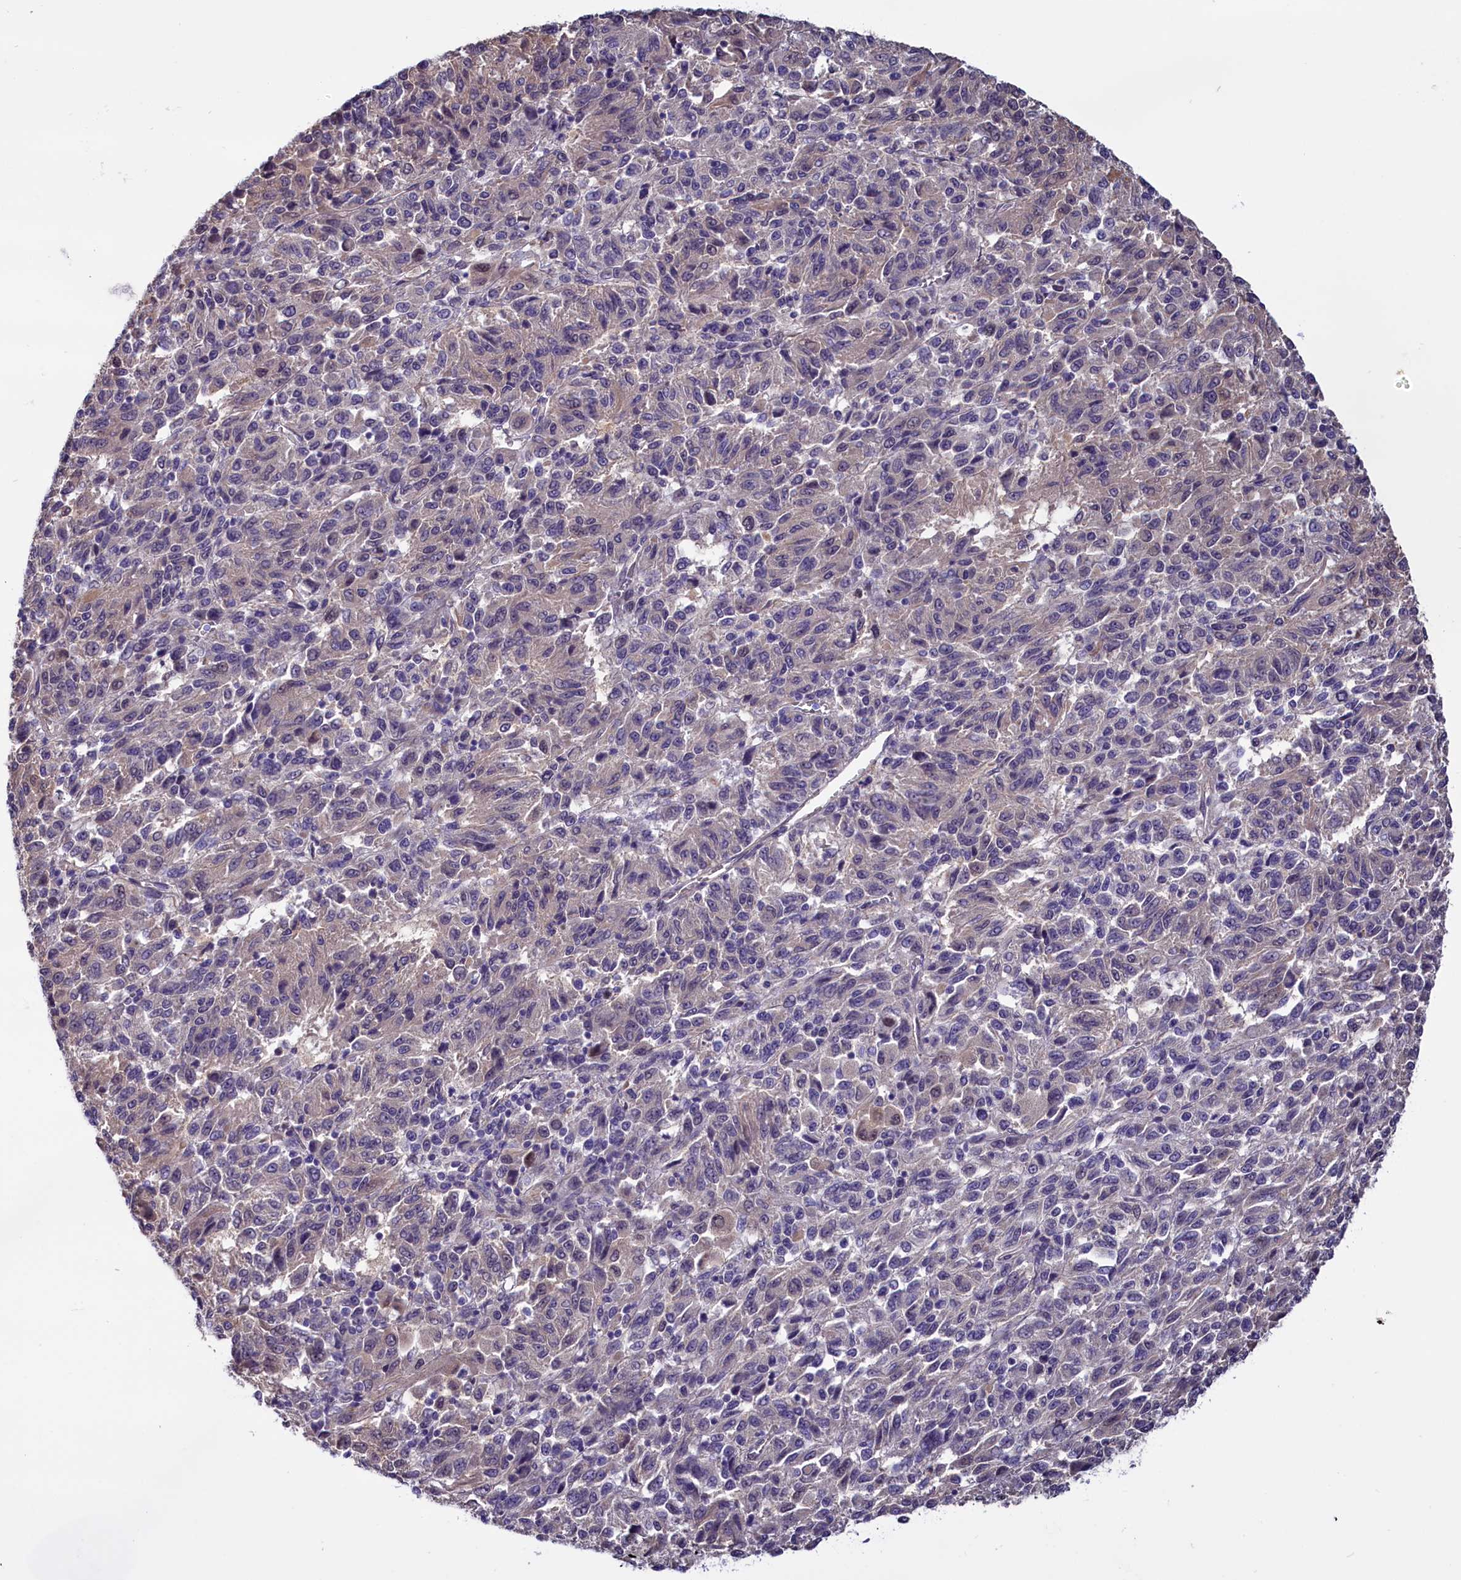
{"staining": {"intensity": "negative", "quantity": "none", "location": "none"}, "tissue": "melanoma", "cell_type": "Tumor cells", "image_type": "cancer", "snomed": [{"axis": "morphology", "description": "Malignant melanoma, Metastatic site"}, {"axis": "topography", "description": "Lung"}], "caption": "This histopathology image is of melanoma stained with IHC to label a protein in brown with the nuclei are counter-stained blue. There is no positivity in tumor cells.", "gene": "PDILT", "patient": {"sex": "male", "age": 64}}